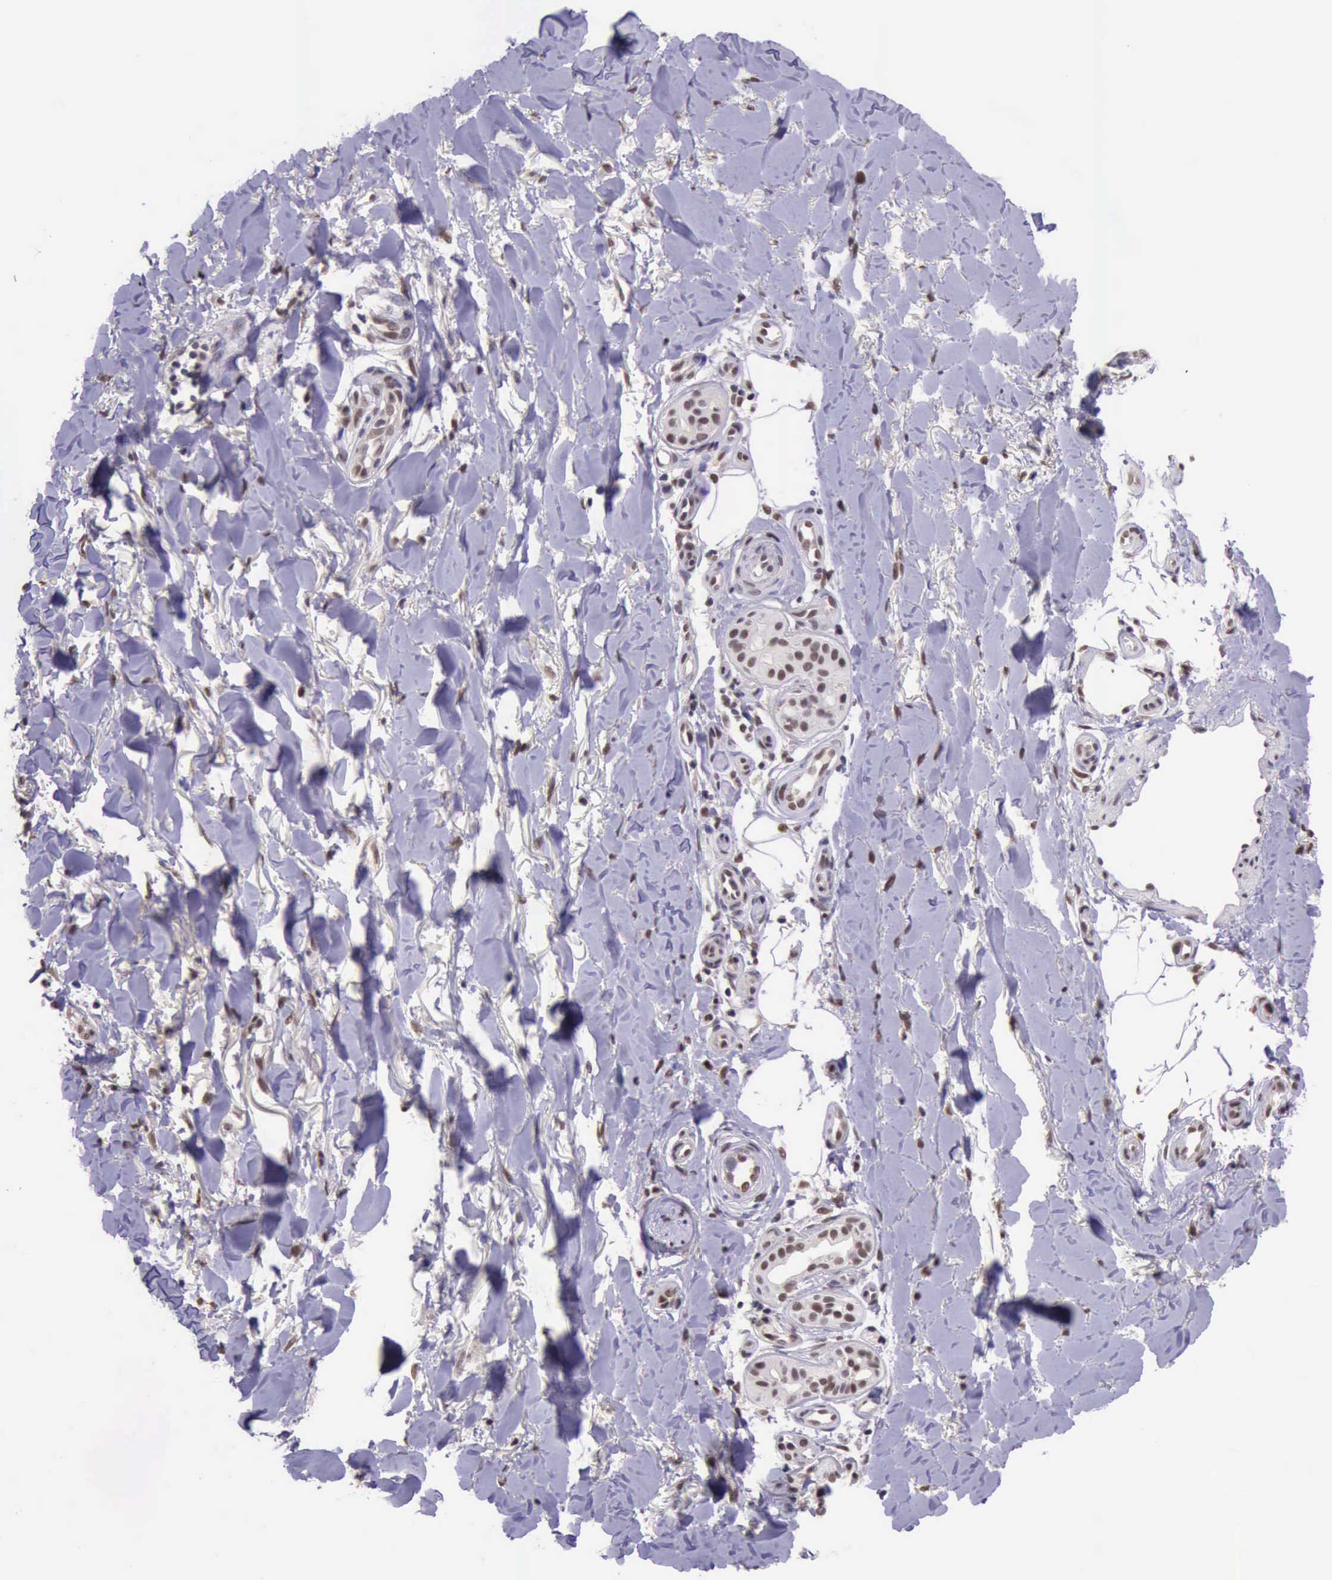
{"staining": {"intensity": "moderate", "quantity": ">75%", "location": "nuclear"}, "tissue": "skin cancer", "cell_type": "Tumor cells", "image_type": "cancer", "snomed": [{"axis": "morphology", "description": "Basal cell carcinoma"}, {"axis": "topography", "description": "Skin"}], "caption": "Immunohistochemistry (DAB) staining of basal cell carcinoma (skin) shows moderate nuclear protein positivity in about >75% of tumor cells.", "gene": "PRPF39", "patient": {"sex": "male", "age": 81}}